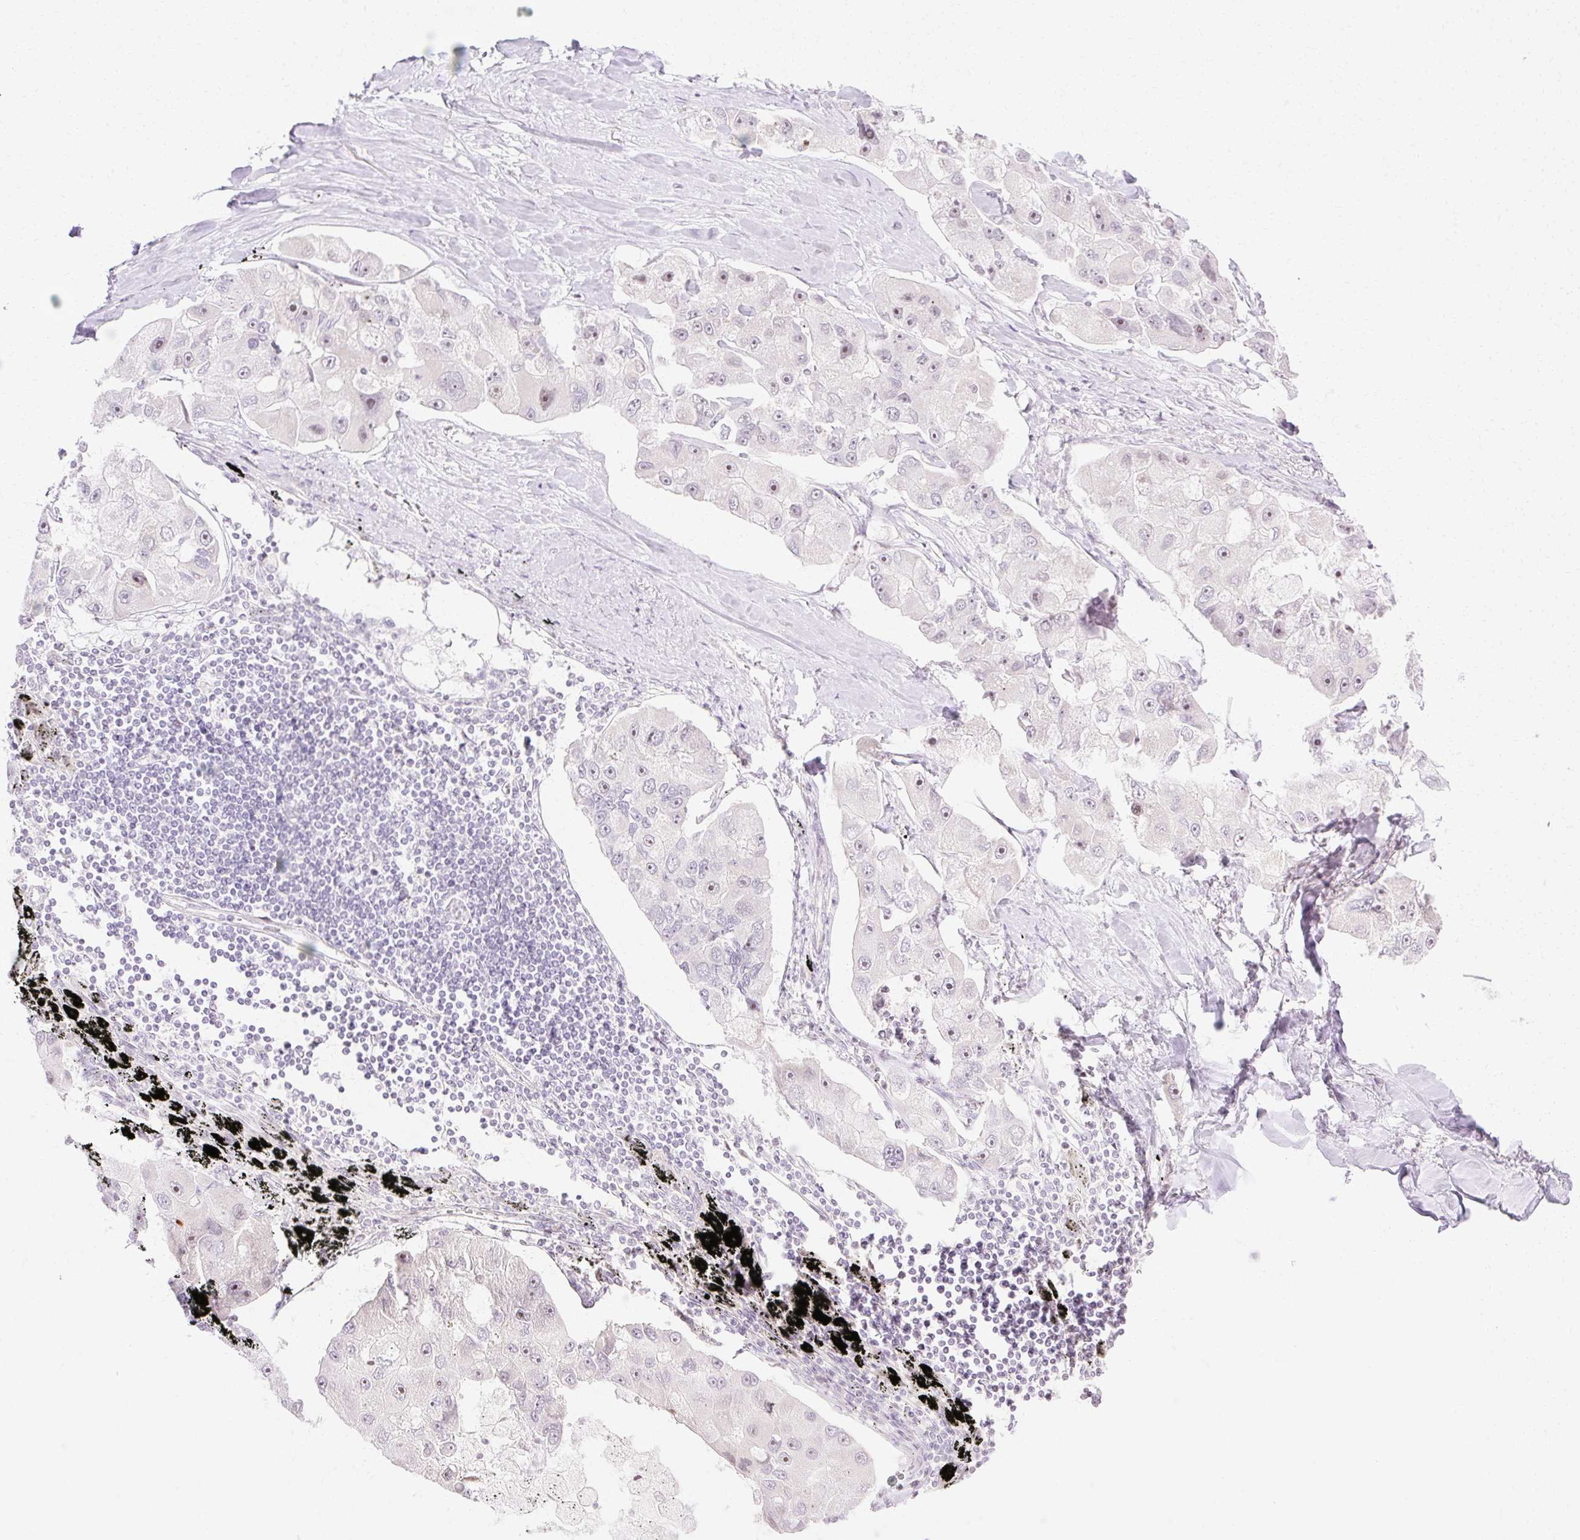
{"staining": {"intensity": "weak", "quantity": "<25%", "location": "nuclear"}, "tissue": "lung cancer", "cell_type": "Tumor cells", "image_type": "cancer", "snomed": [{"axis": "morphology", "description": "Adenocarcinoma, NOS"}, {"axis": "topography", "description": "Lung"}], "caption": "Immunohistochemistry micrograph of human lung cancer (adenocarcinoma) stained for a protein (brown), which demonstrates no expression in tumor cells.", "gene": "C3orf49", "patient": {"sex": "female", "age": 54}}